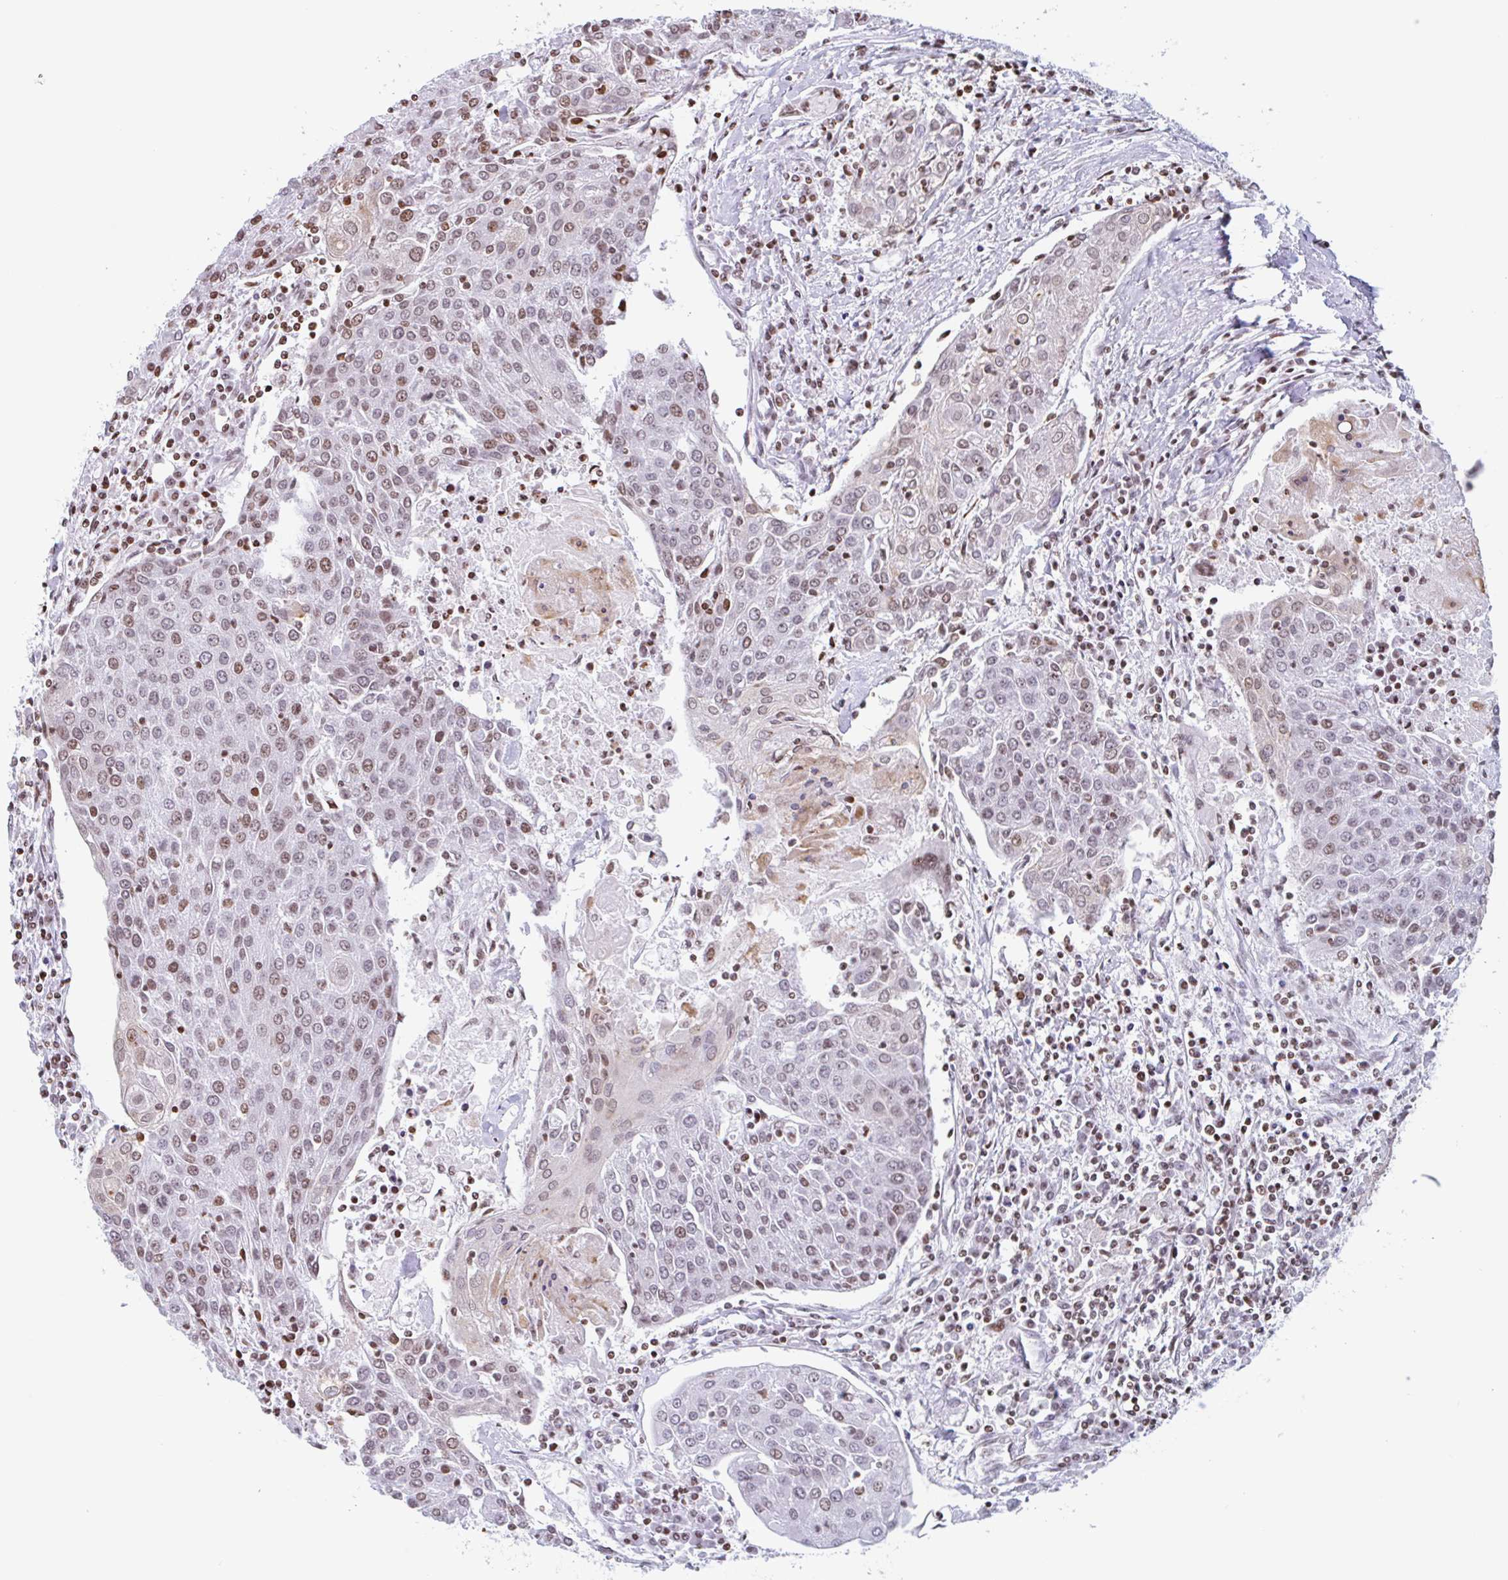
{"staining": {"intensity": "moderate", "quantity": ">75%", "location": "nuclear"}, "tissue": "urothelial cancer", "cell_type": "Tumor cells", "image_type": "cancer", "snomed": [{"axis": "morphology", "description": "Urothelial carcinoma, High grade"}, {"axis": "topography", "description": "Urinary bladder"}], "caption": "The image reveals a brown stain indicating the presence of a protein in the nuclear of tumor cells in urothelial carcinoma (high-grade). (DAB IHC with brightfield microscopy, high magnification).", "gene": "NOL6", "patient": {"sex": "female", "age": 85}}